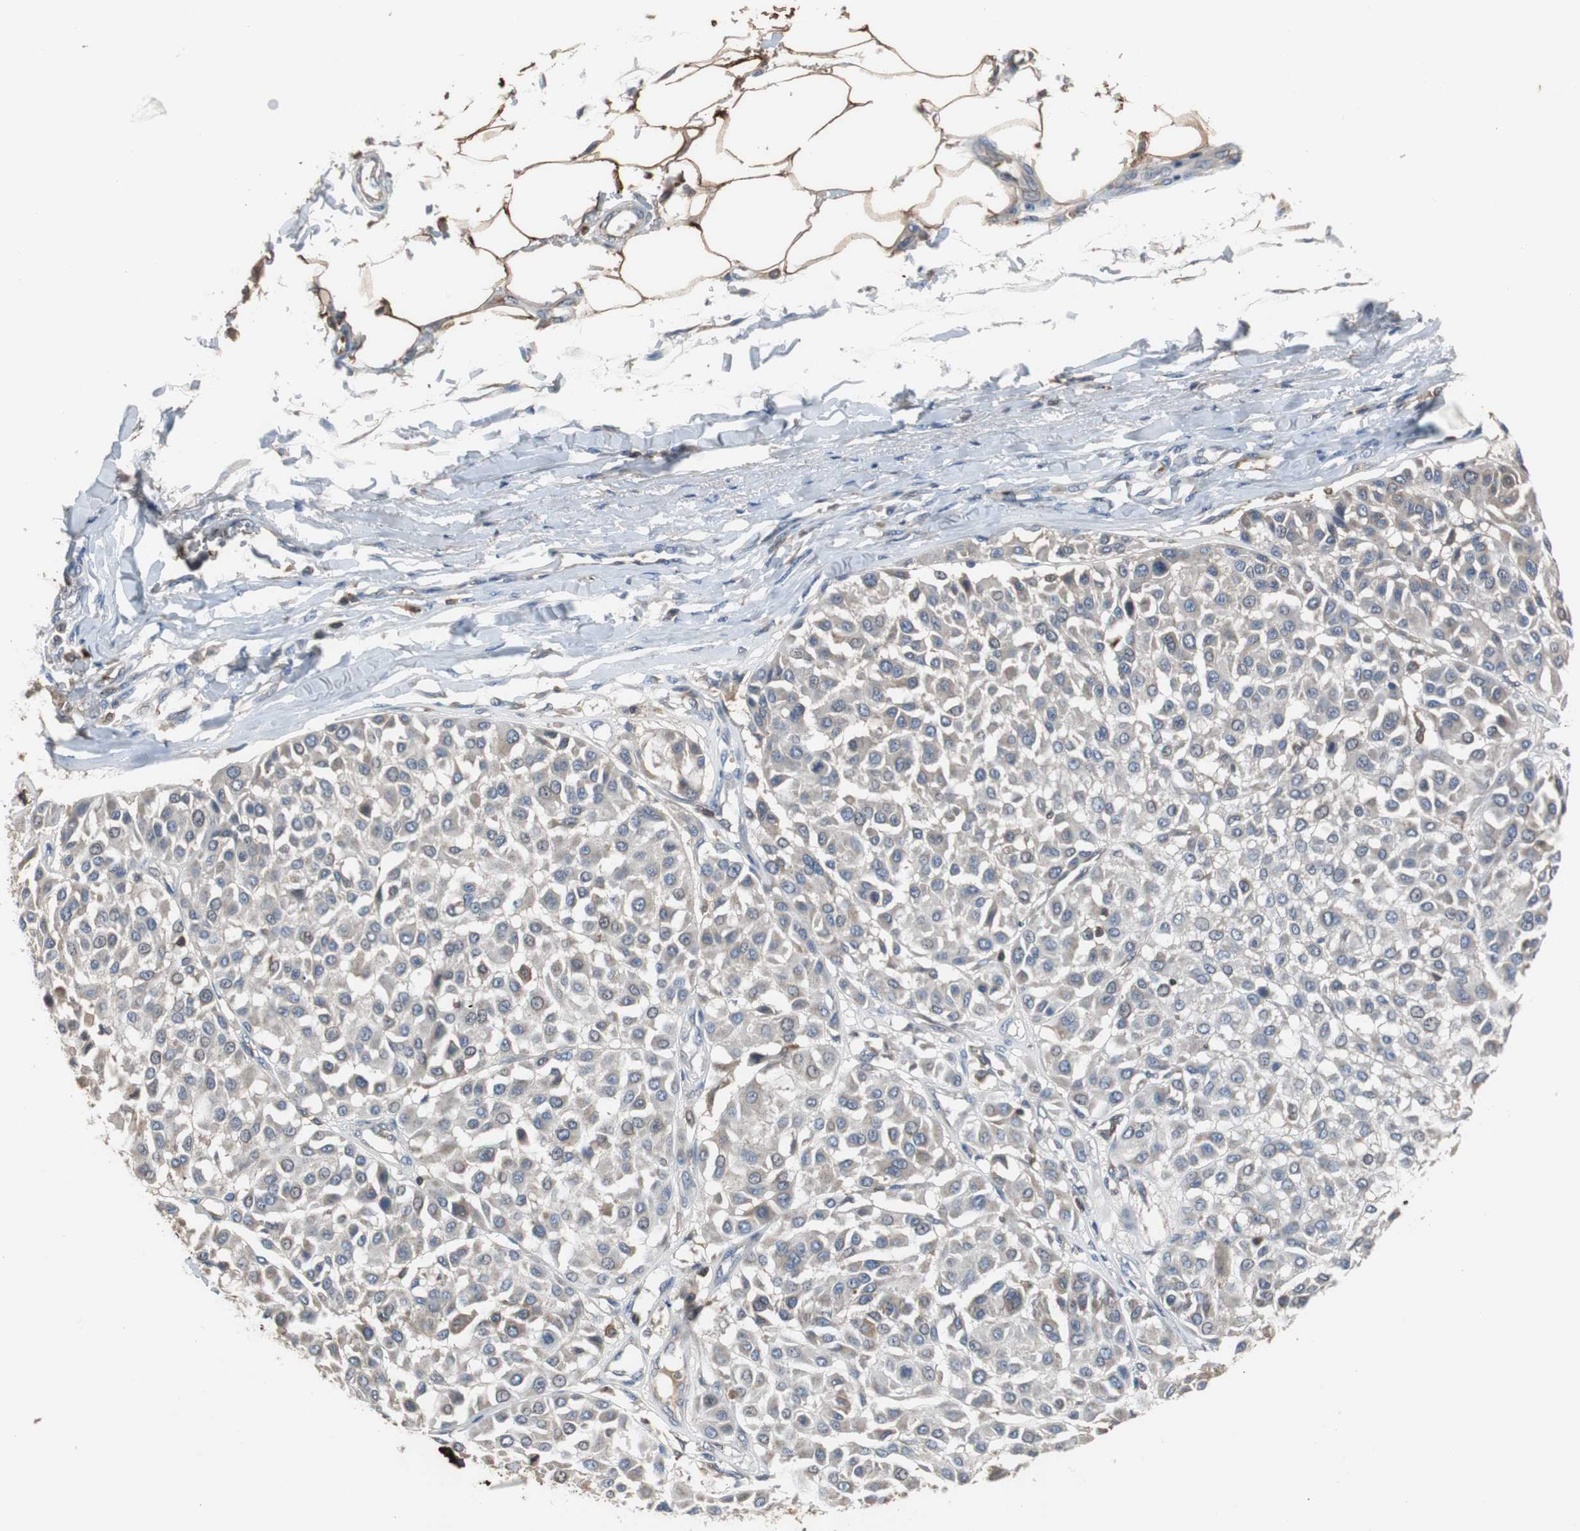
{"staining": {"intensity": "weak", "quantity": "25%-75%", "location": "cytoplasmic/membranous"}, "tissue": "melanoma", "cell_type": "Tumor cells", "image_type": "cancer", "snomed": [{"axis": "morphology", "description": "Malignant melanoma, Metastatic site"}, {"axis": "topography", "description": "Soft tissue"}], "caption": "This is a histology image of immunohistochemistry (IHC) staining of malignant melanoma (metastatic site), which shows weak positivity in the cytoplasmic/membranous of tumor cells.", "gene": "CALB2", "patient": {"sex": "male", "age": 41}}